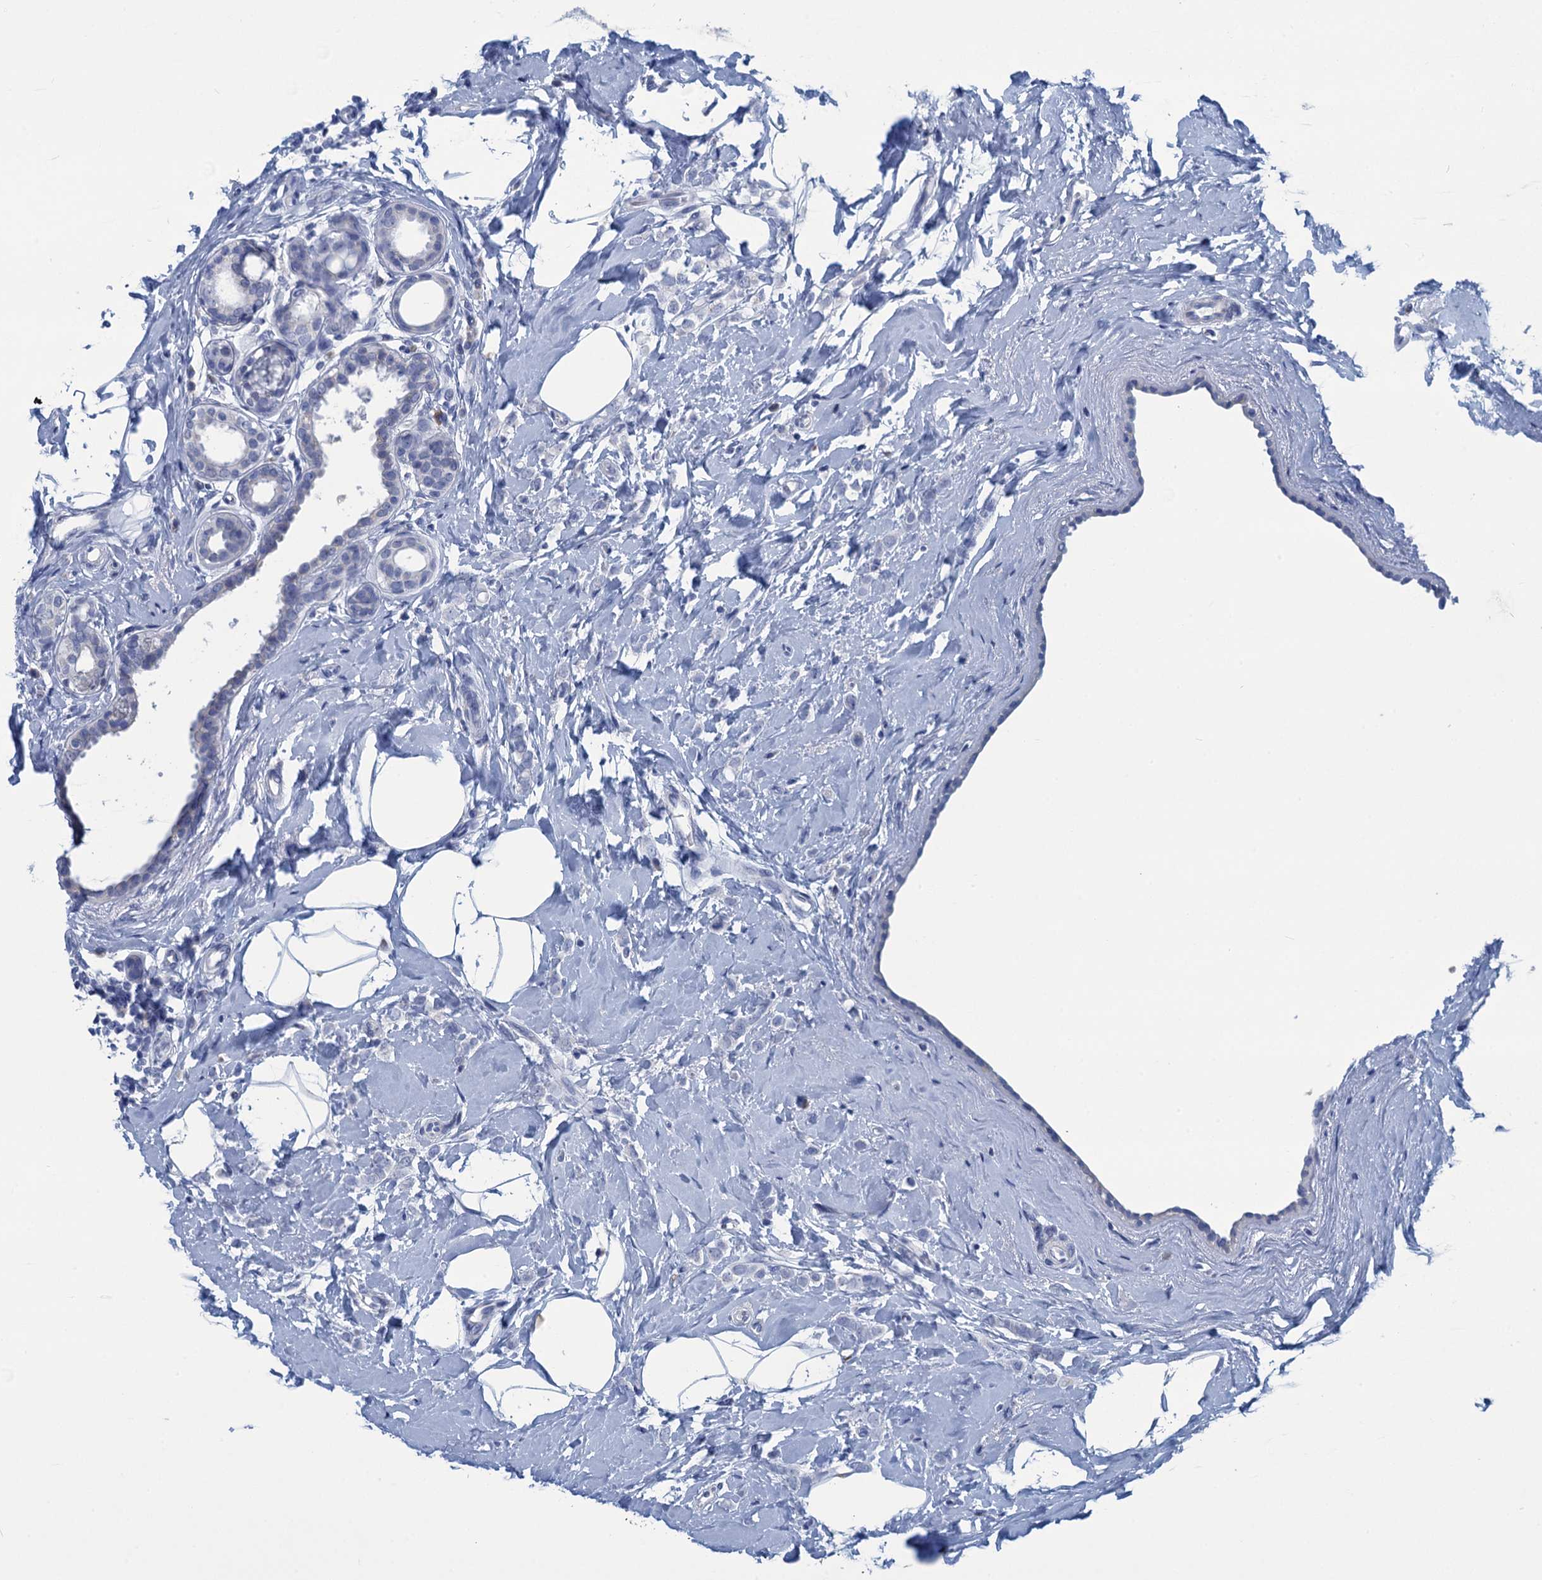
{"staining": {"intensity": "negative", "quantity": "none", "location": "none"}, "tissue": "breast cancer", "cell_type": "Tumor cells", "image_type": "cancer", "snomed": [{"axis": "morphology", "description": "Lobular carcinoma"}, {"axis": "topography", "description": "Breast"}], "caption": "This is a histopathology image of immunohistochemistry staining of breast cancer, which shows no positivity in tumor cells.", "gene": "SCEL", "patient": {"sex": "female", "age": 47}}